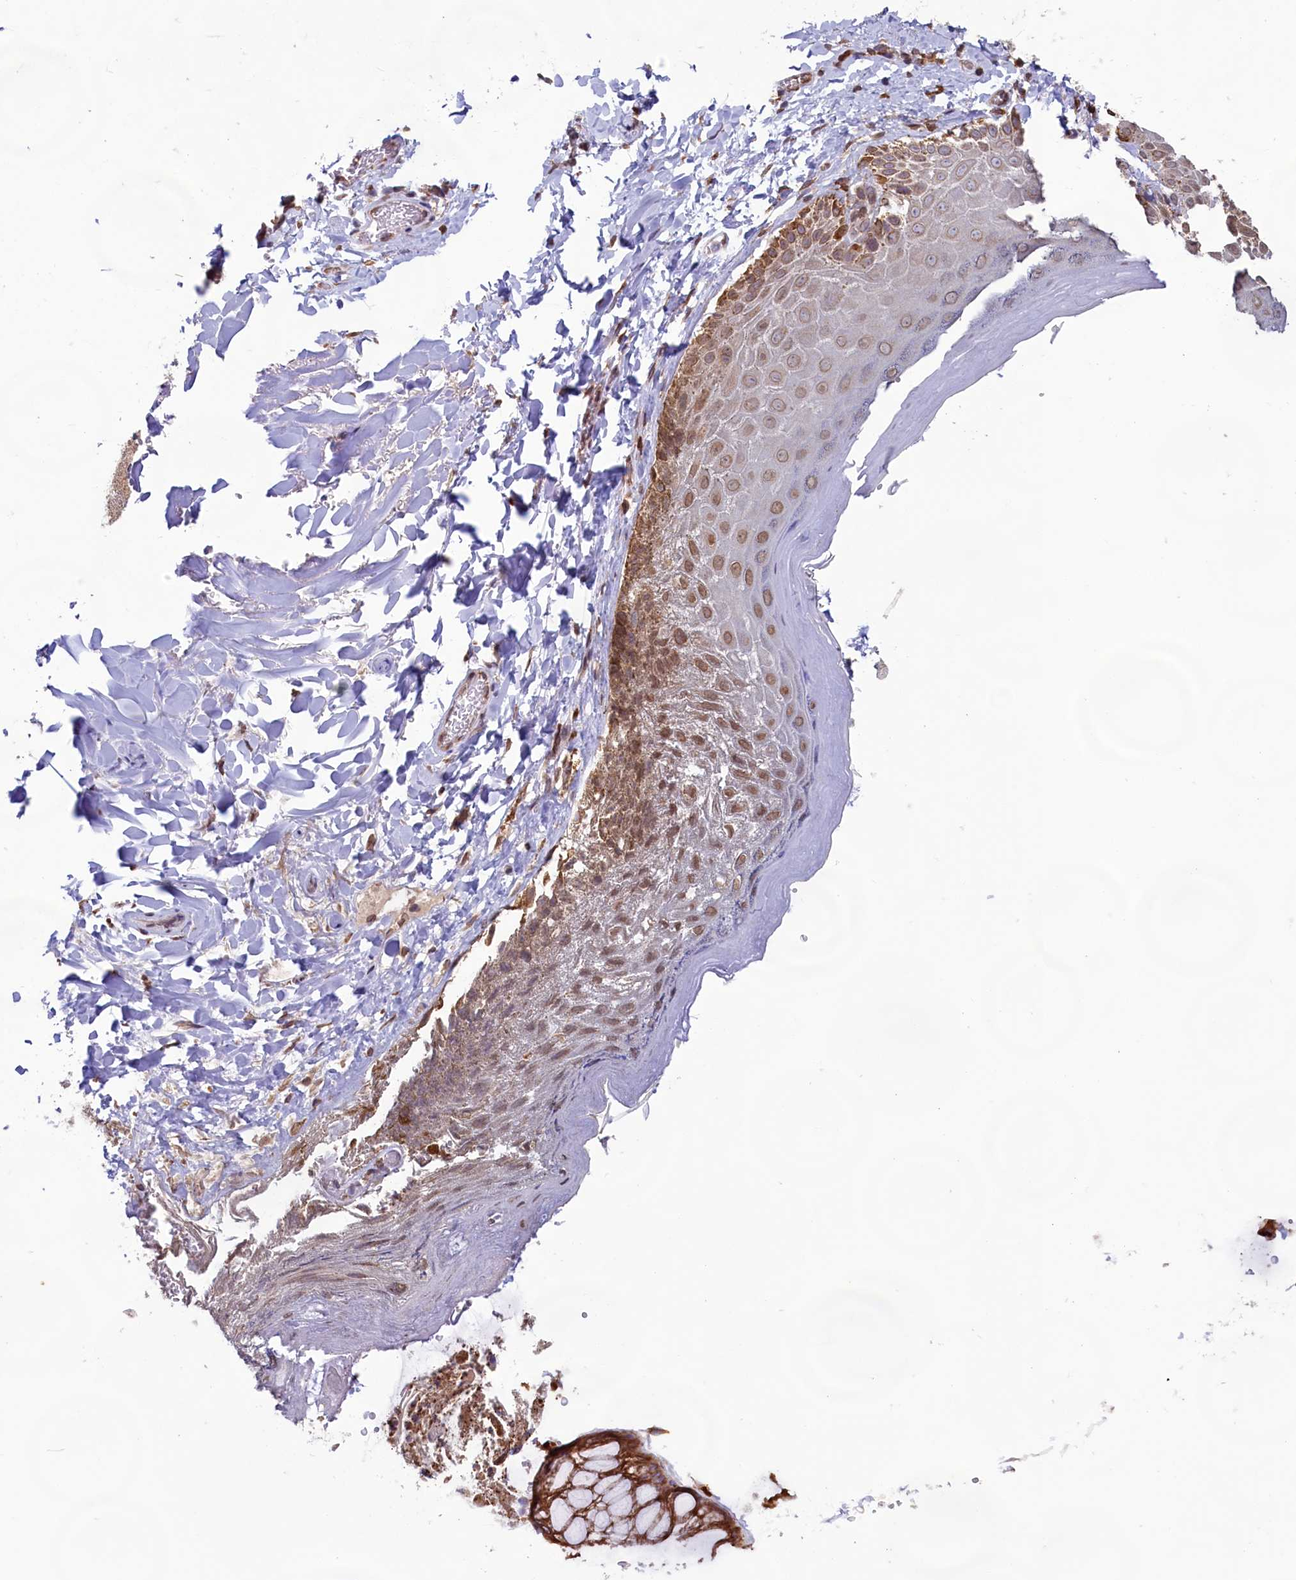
{"staining": {"intensity": "moderate", "quantity": "25%-75%", "location": "cytoplasmic/membranous"}, "tissue": "skin", "cell_type": "Epidermal cells", "image_type": "normal", "snomed": [{"axis": "morphology", "description": "Normal tissue, NOS"}, {"axis": "topography", "description": "Anal"}], "caption": "Immunohistochemical staining of unremarkable human skin demonstrates medium levels of moderate cytoplasmic/membranous staining in about 25%-75% of epidermal cells.", "gene": "TBC1D19", "patient": {"sex": "male", "age": 44}}